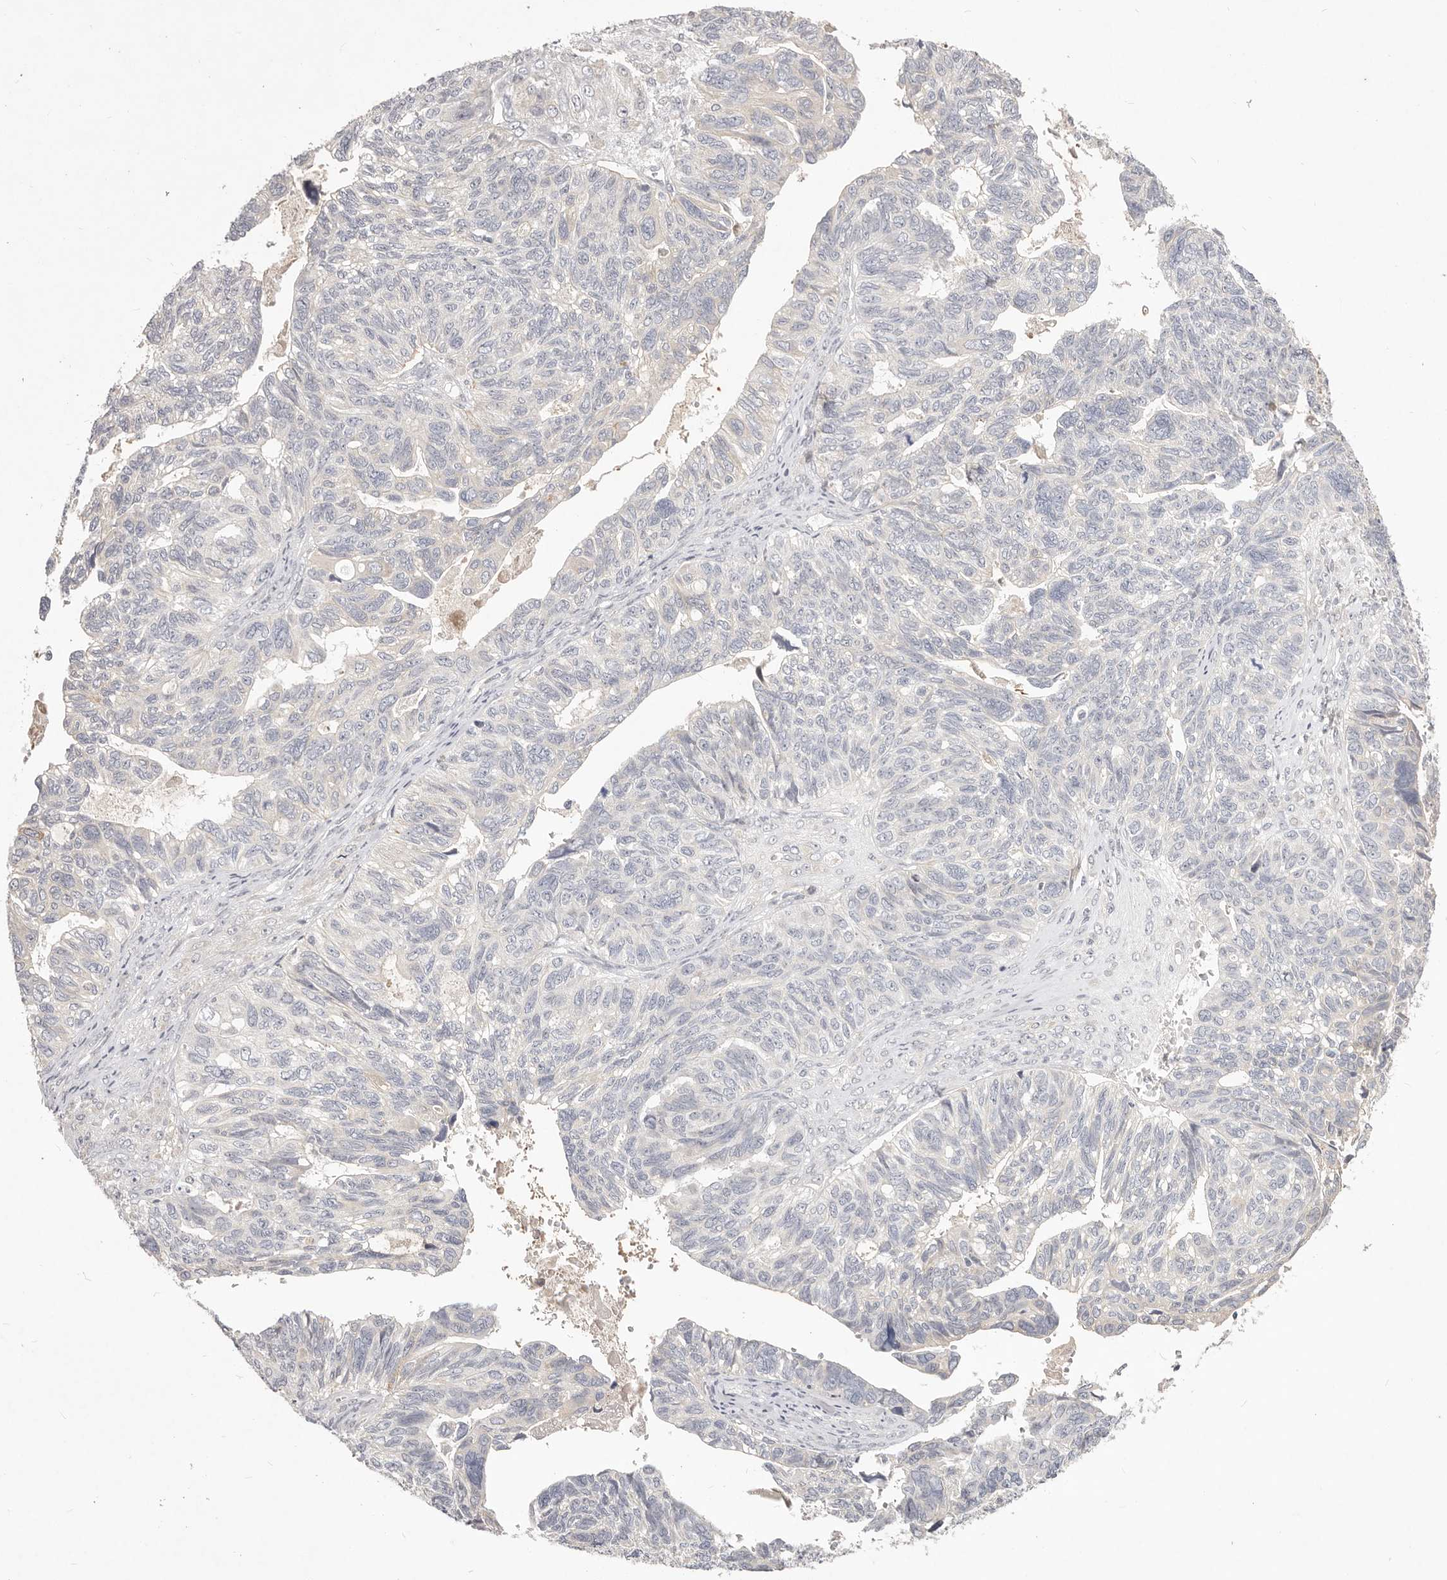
{"staining": {"intensity": "negative", "quantity": "none", "location": "none"}, "tissue": "ovarian cancer", "cell_type": "Tumor cells", "image_type": "cancer", "snomed": [{"axis": "morphology", "description": "Cystadenocarcinoma, serous, NOS"}, {"axis": "topography", "description": "Ovary"}], "caption": "Immunohistochemistry (IHC) of human ovarian cancer demonstrates no positivity in tumor cells.", "gene": "GARNL3", "patient": {"sex": "female", "age": 79}}